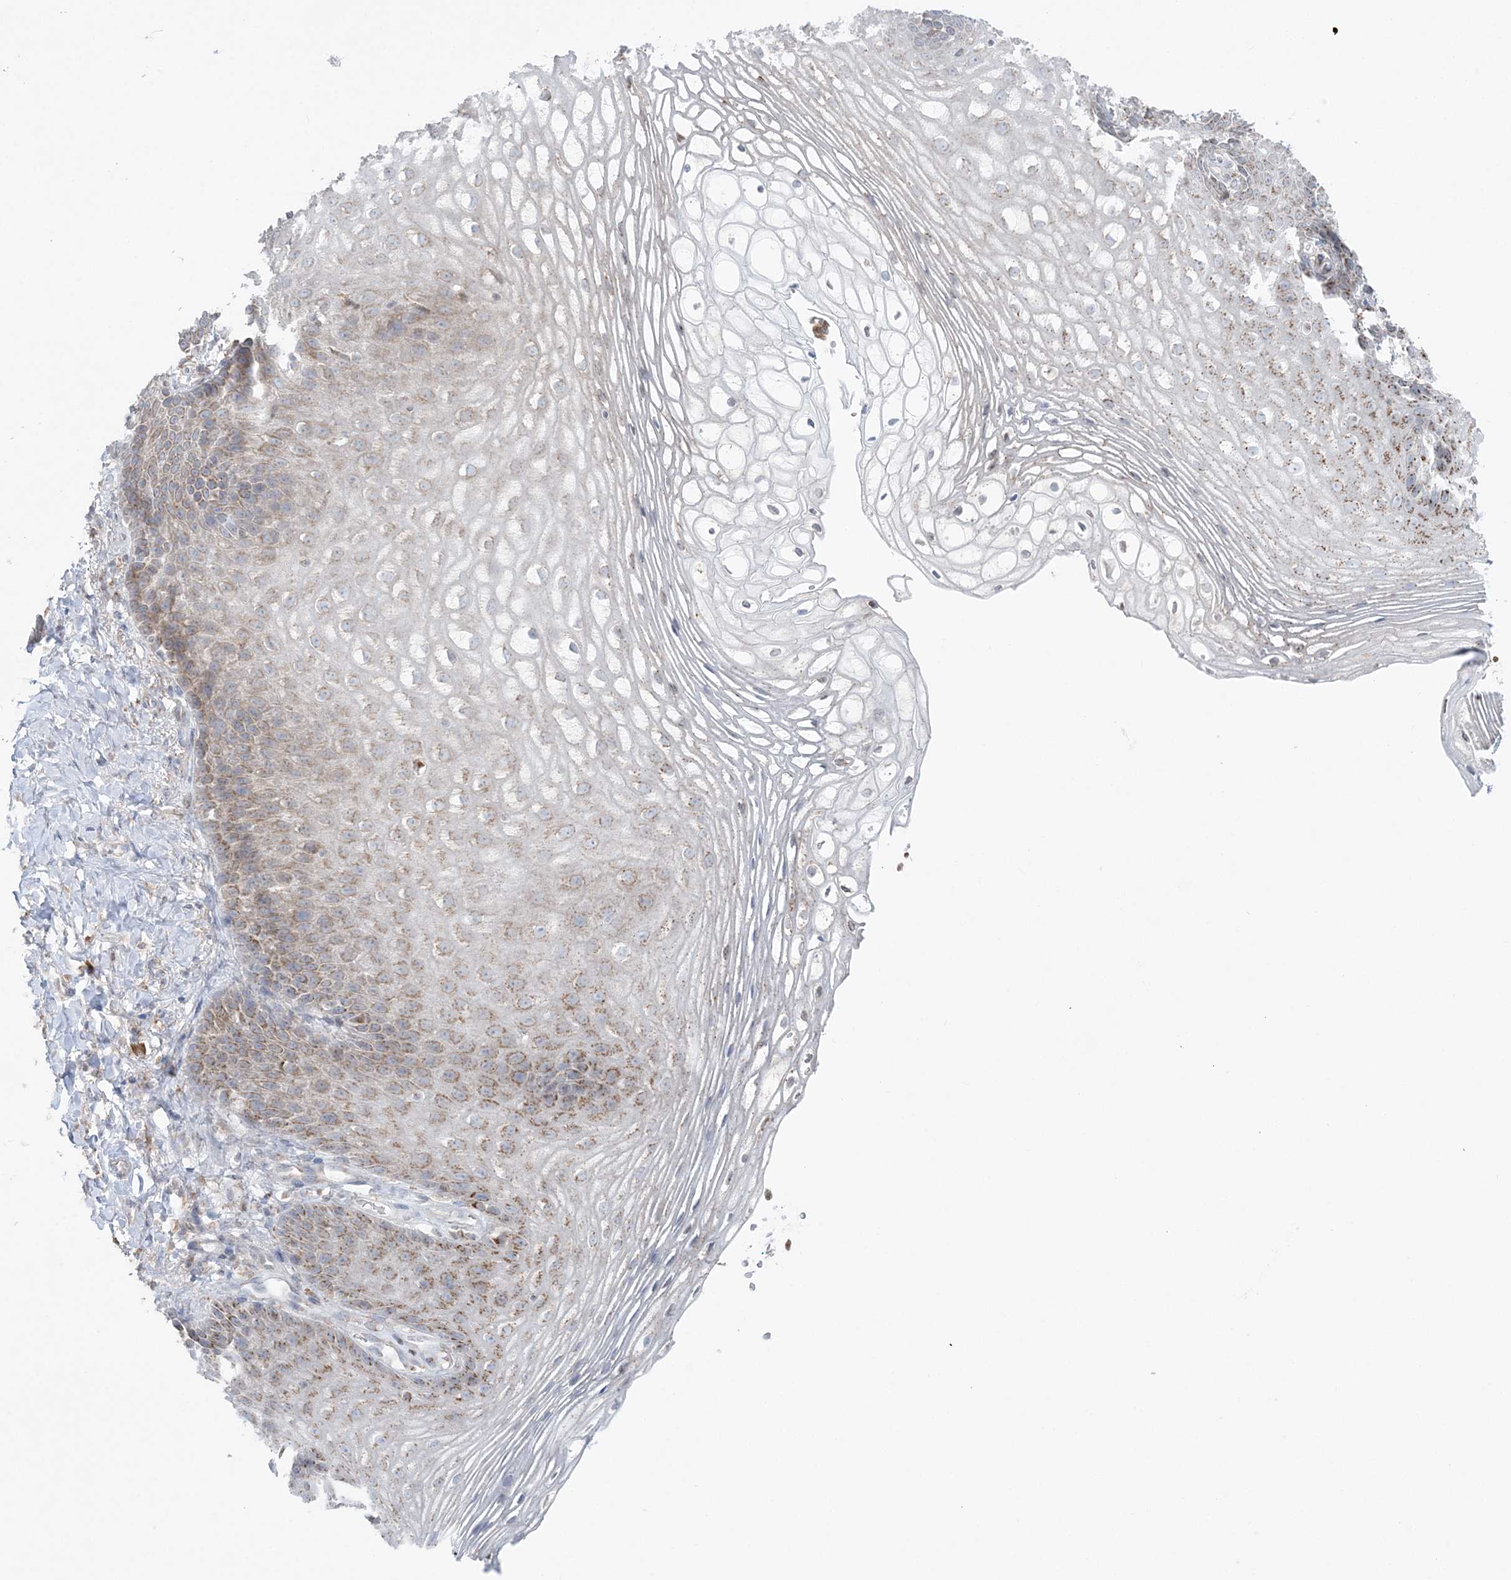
{"staining": {"intensity": "moderate", "quantity": "<25%", "location": "cytoplasmic/membranous"}, "tissue": "vagina", "cell_type": "Squamous epithelial cells", "image_type": "normal", "snomed": [{"axis": "morphology", "description": "Normal tissue, NOS"}, {"axis": "topography", "description": "Vagina"}], "caption": "This micrograph shows immunohistochemistry staining of normal vagina, with low moderate cytoplasmic/membranous expression in about <25% of squamous epithelial cells.", "gene": "TMED10", "patient": {"sex": "female", "age": 60}}